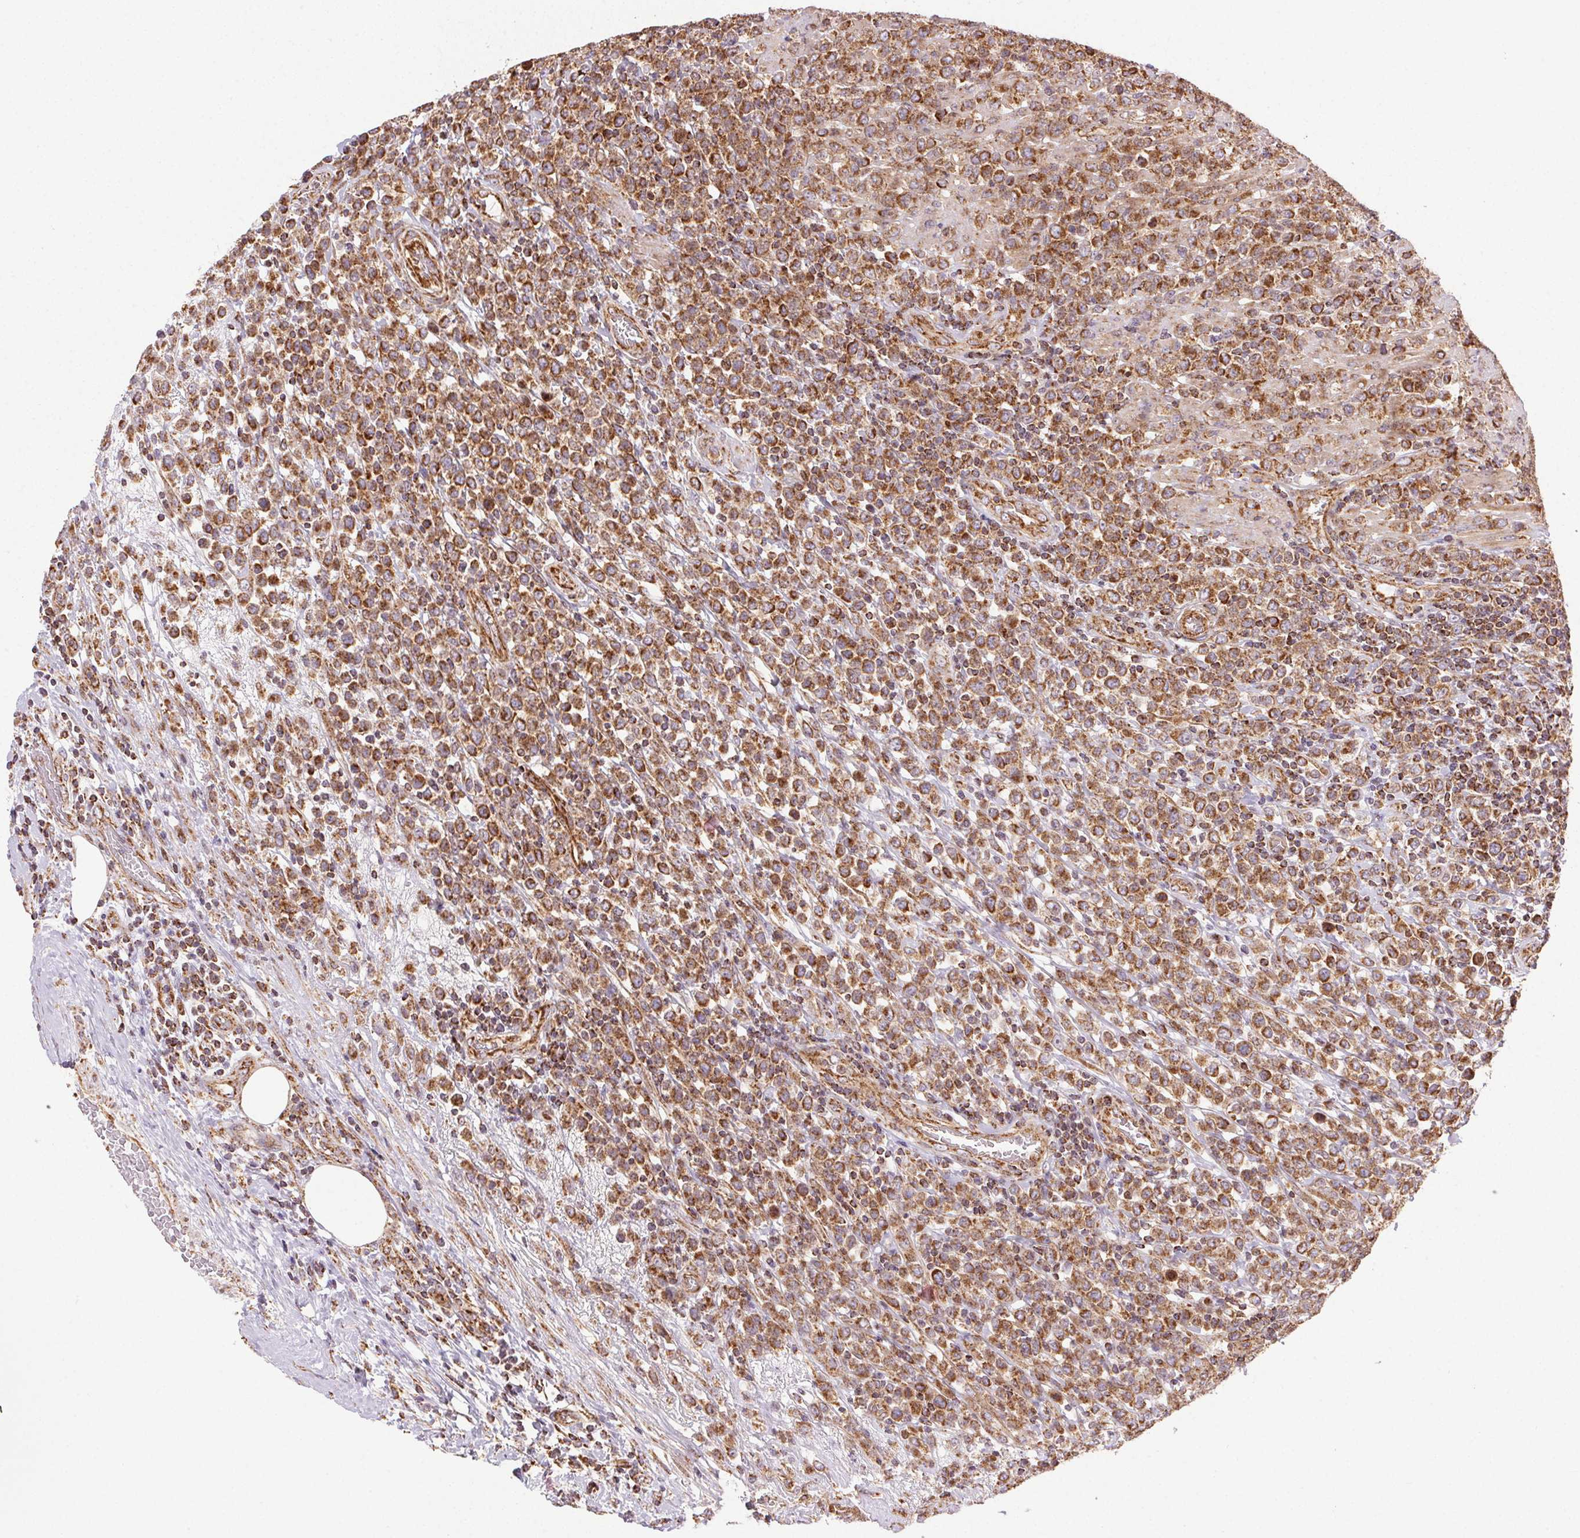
{"staining": {"intensity": "strong", "quantity": ">75%", "location": "cytoplasmic/membranous"}, "tissue": "lymphoma", "cell_type": "Tumor cells", "image_type": "cancer", "snomed": [{"axis": "morphology", "description": "Malignant lymphoma, non-Hodgkin's type, High grade"}, {"axis": "topography", "description": "Soft tissue"}], "caption": "High-magnification brightfield microscopy of high-grade malignant lymphoma, non-Hodgkin's type stained with DAB (3,3'-diaminobenzidine) (brown) and counterstained with hematoxylin (blue). tumor cells exhibit strong cytoplasmic/membranous positivity is seen in about>75% of cells.", "gene": "CLPB", "patient": {"sex": "female", "age": 56}}